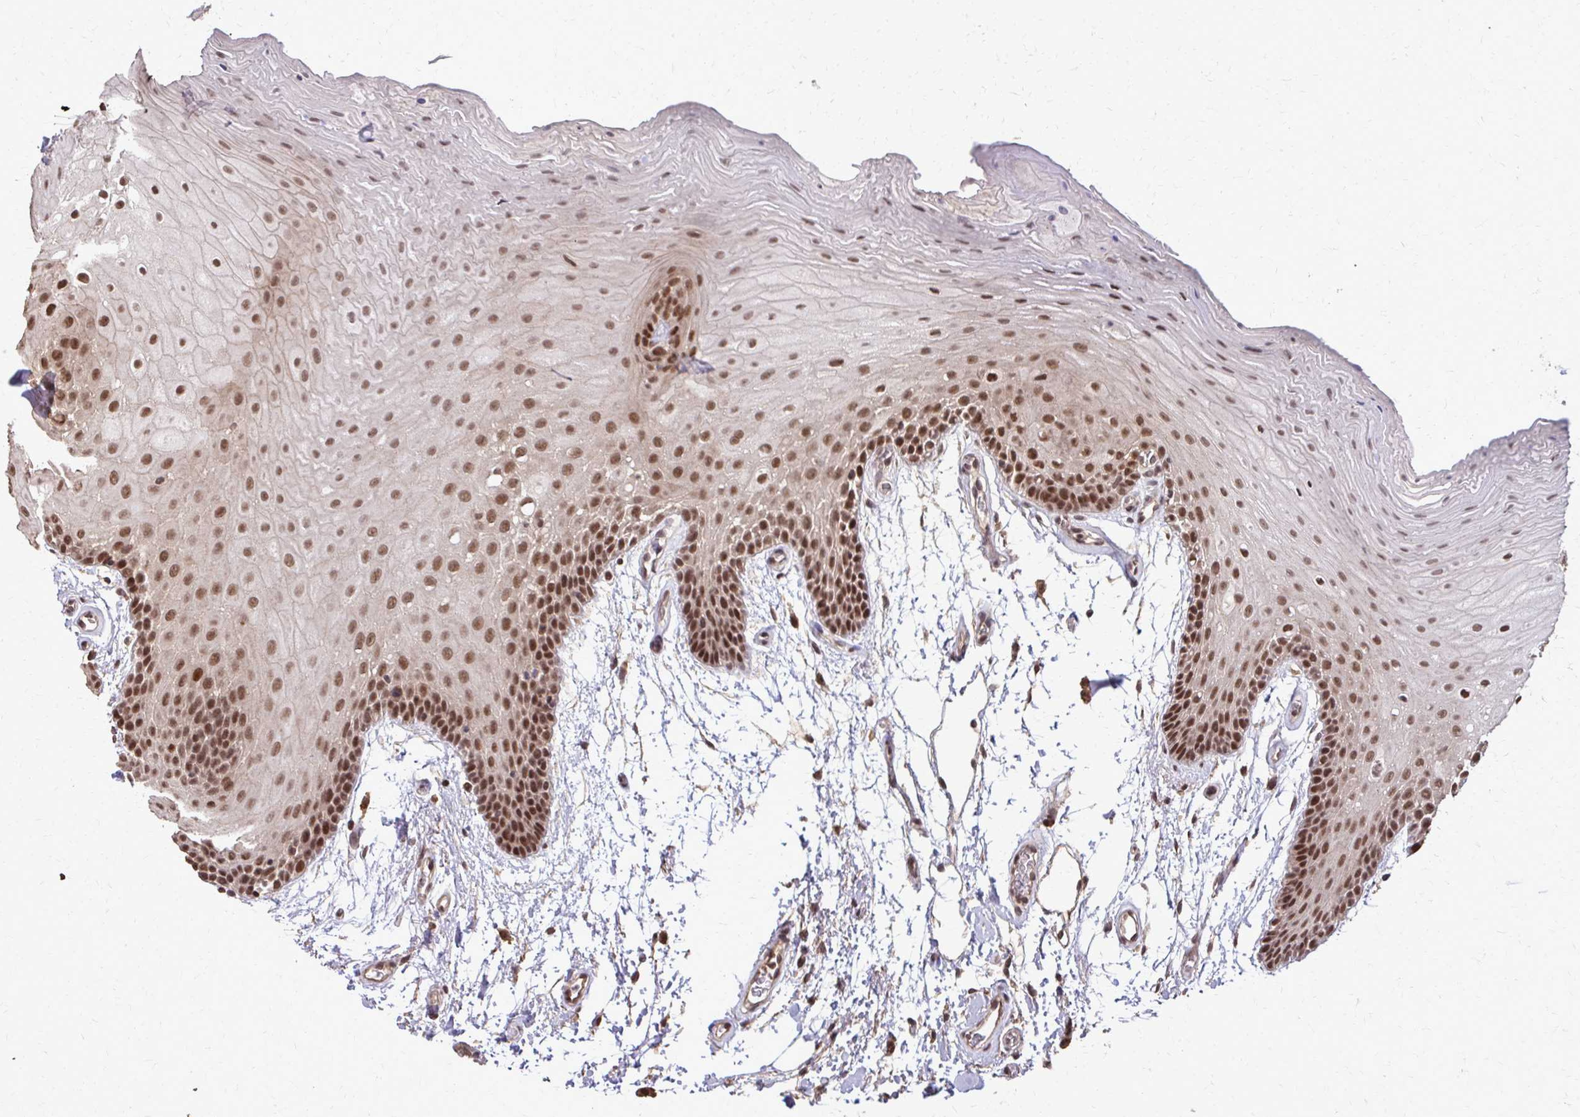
{"staining": {"intensity": "strong", "quantity": "25%-75%", "location": "nuclear"}, "tissue": "oral mucosa", "cell_type": "Squamous epithelial cells", "image_type": "normal", "snomed": [{"axis": "morphology", "description": "Normal tissue, NOS"}, {"axis": "morphology", "description": "Squamous cell carcinoma, NOS"}, {"axis": "topography", "description": "Oral tissue"}, {"axis": "topography", "description": "Tounge, NOS"}, {"axis": "topography", "description": "Head-Neck"}], "caption": "About 25%-75% of squamous epithelial cells in normal oral mucosa demonstrate strong nuclear protein expression as visualized by brown immunohistochemical staining.", "gene": "SS18", "patient": {"sex": "male", "age": 62}}